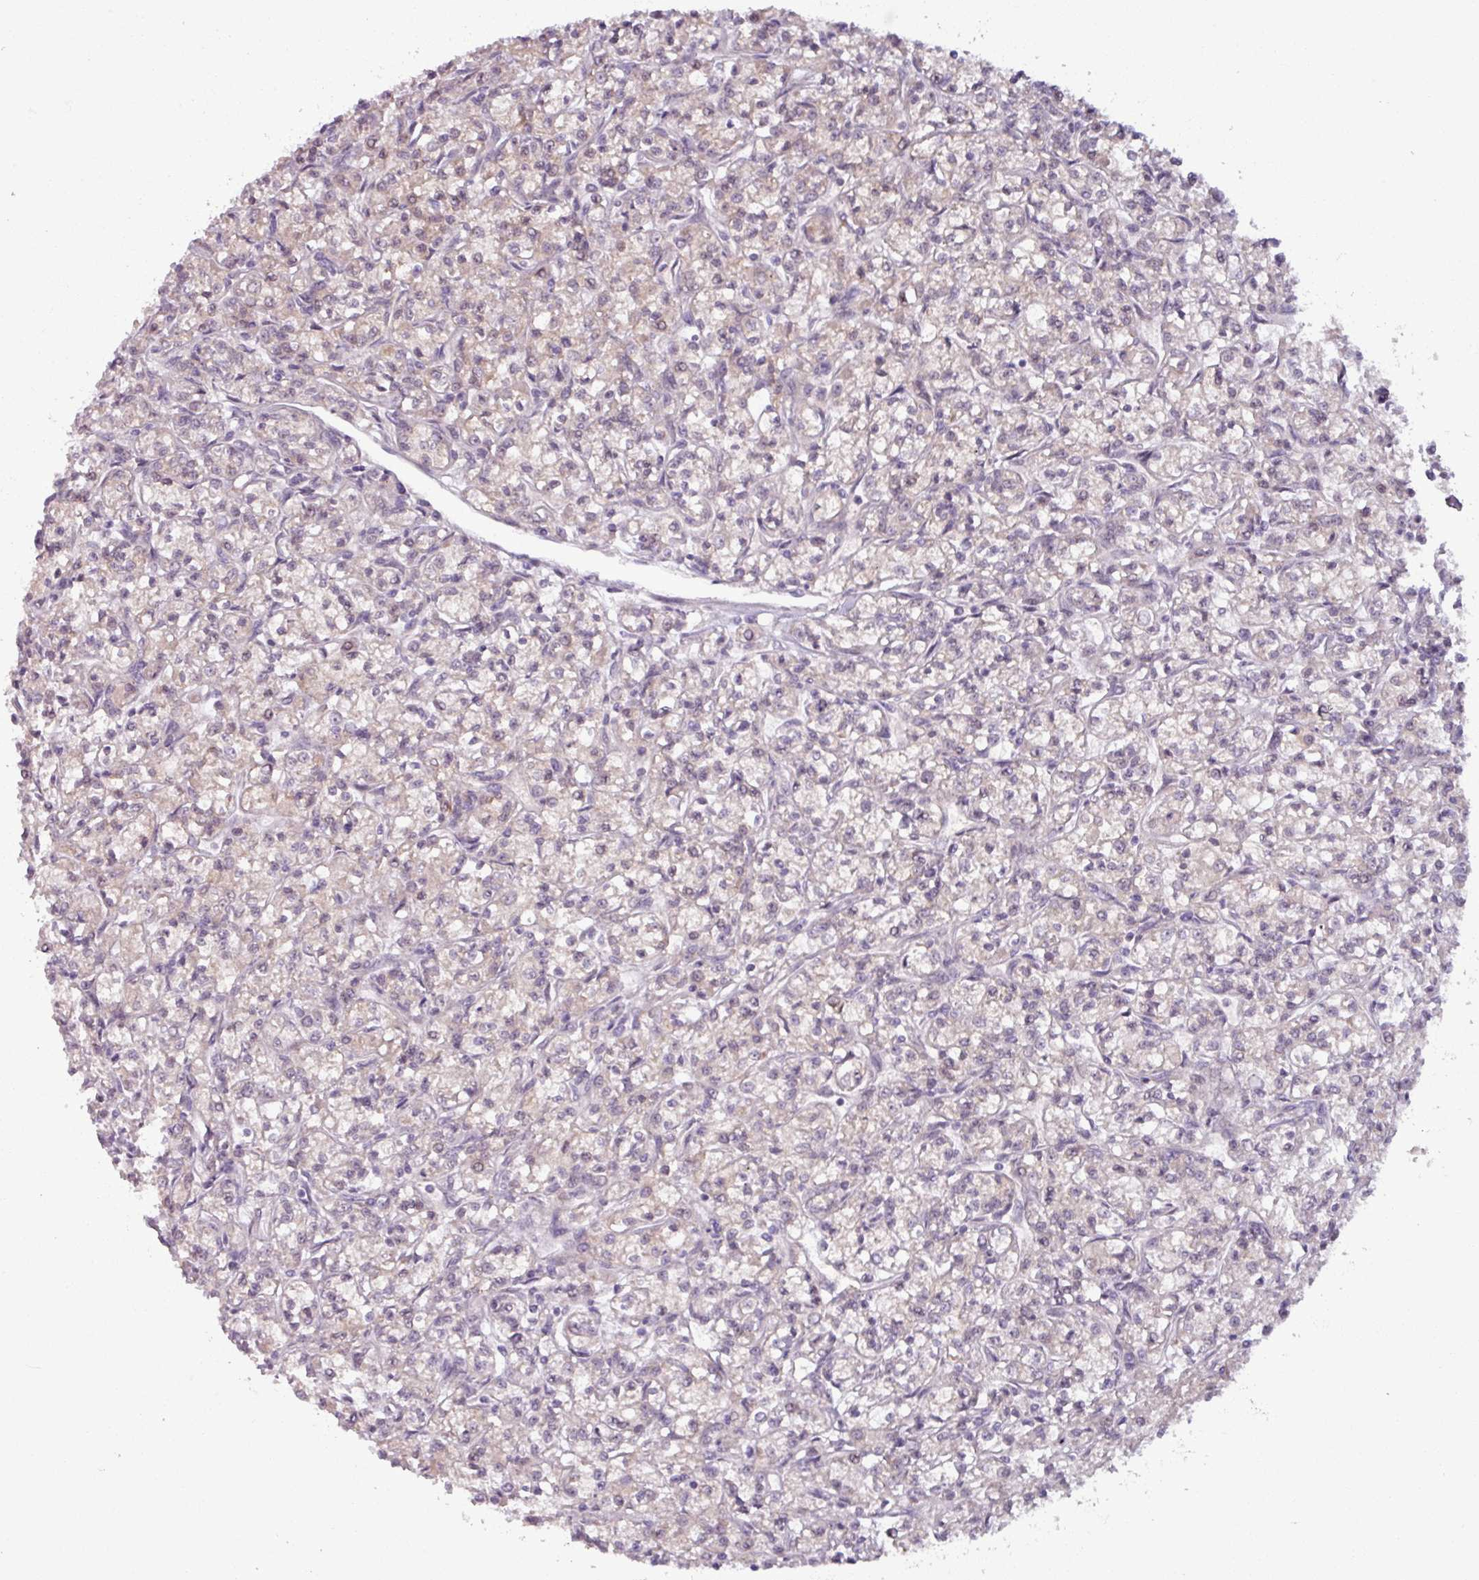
{"staining": {"intensity": "negative", "quantity": "none", "location": "none"}, "tissue": "renal cancer", "cell_type": "Tumor cells", "image_type": "cancer", "snomed": [{"axis": "morphology", "description": "Adenocarcinoma, NOS"}, {"axis": "topography", "description": "Kidney"}], "caption": "The immunohistochemistry (IHC) micrograph has no significant positivity in tumor cells of renal adenocarcinoma tissue. (Brightfield microscopy of DAB immunohistochemistry (IHC) at high magnification).", "gene": "OGFOD3", "patient": {"sex": "female", "age": 59}}